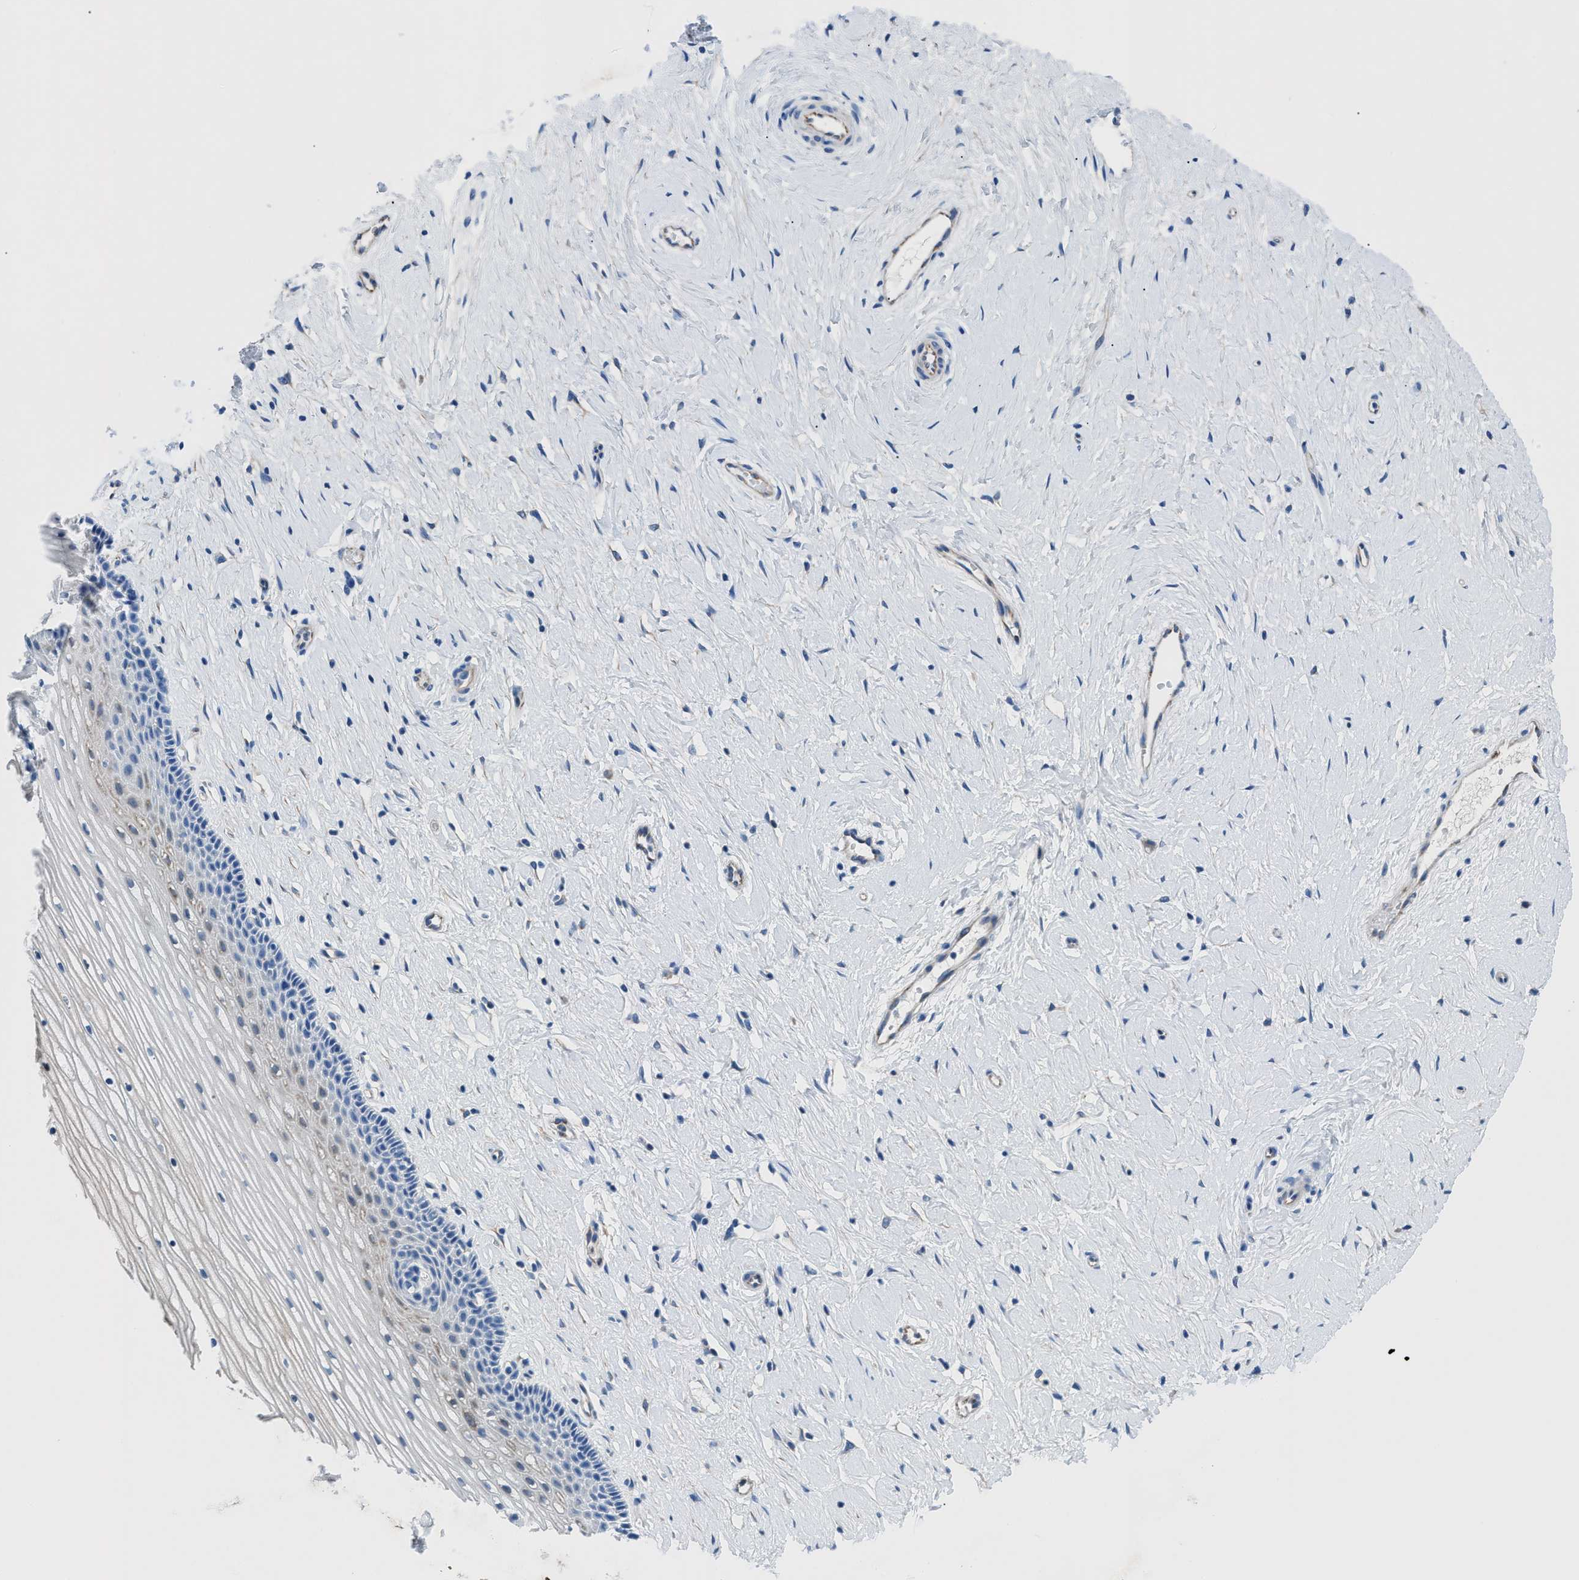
{"staining": {"intensity": "negative", "quantity": "none", "location": "none"}, "tissue": "cervix", "cell_type": "Glandular cells", "image_type": "normal", "snomed": [{"axis": "morphology", "description": "Normal tissue, NOS"}, {"axis": "topography", "description": "Cervix"}], "caption": "The photomicrograph demonstrates no significant expression in glandular cells of cervix.", "gene": "ITPR1", "patient": {"sex": "female", "age": 39}}